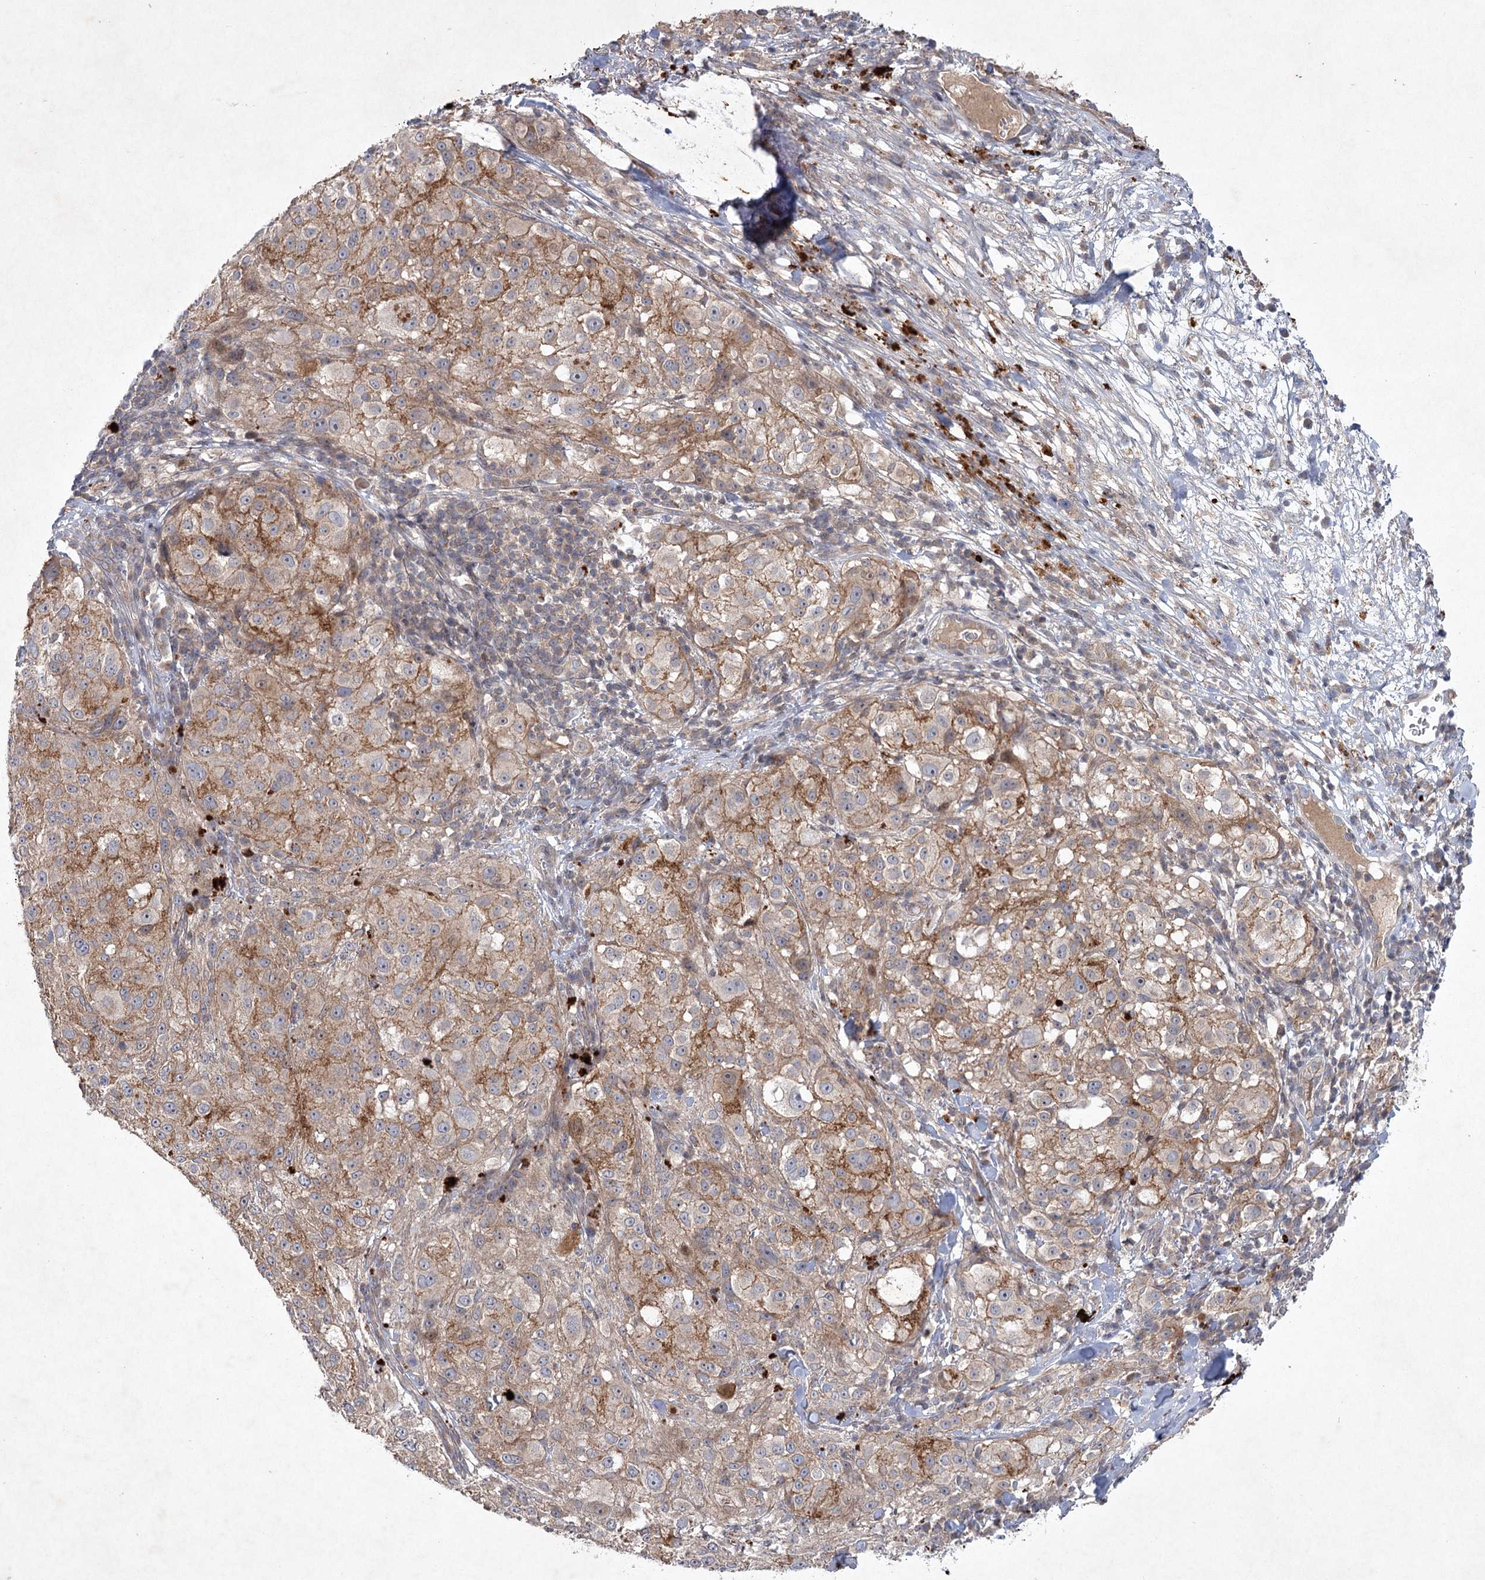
{"staining": {"intensity": "moderate", "quantity": ">75%", "location": "cytoplasmic/membranous"}, "tissue": "melanoma", "cell_type": "Tumor cells", "image_type": "cancer", "snomed": [{"axis": "morphology", "description": "Necrosis, NOS"}, {"axis": "morphology", "description": "Malignant melanoma, NOS"}, {"axis": "topography", "description": "Skin"}], "caption": "High-magnification brightfield microscopy of malignant melanoma stained with DAB (3,3'-diaminobenzidine) (brown) and counterstained with hematoxylin (blue). tumor cells exhibit moderate cytoplasmic/membranous staining is identified in about>75% of cells.", "gene": "MAP3K13", "patient": {"sex": "female", "age": 87}}